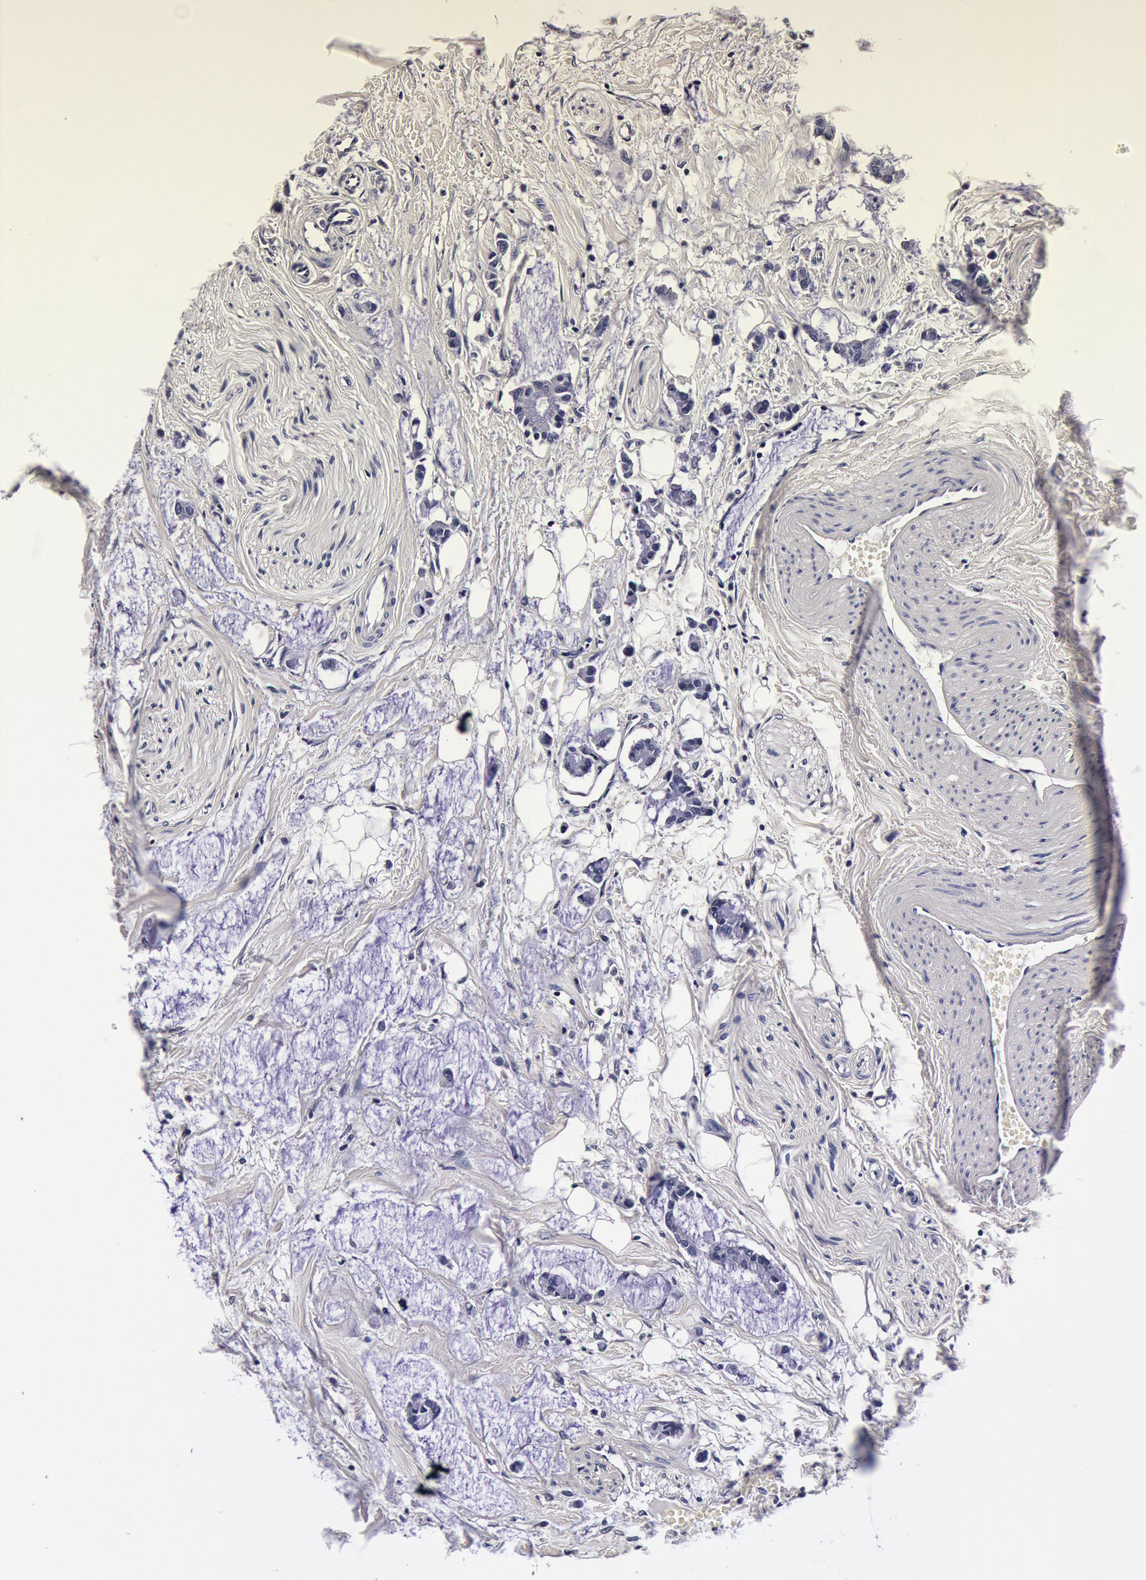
{"staining": {"intensity": "negative", "quantity": "none", "location": "none"}, "tissue": "colorectal cancer", "cell_type": "Tumor cells", "image_type": "cancer", "snomed": [{"axis": "morphology", "description": "Normal tissue, NOS"}, {"axis": "morphology", "description": "Adenocarcinoma, NOS"}, {"axis": "topography", "description": "Colon"}, {"axis": "topography", "description": "Peripheral nerve tissue"}], "caption": "Tumor cells show no significant protein expression in colorectal cancer.", "gene": "CCDC22", "patient": {"sex": "male", "age": 14}}